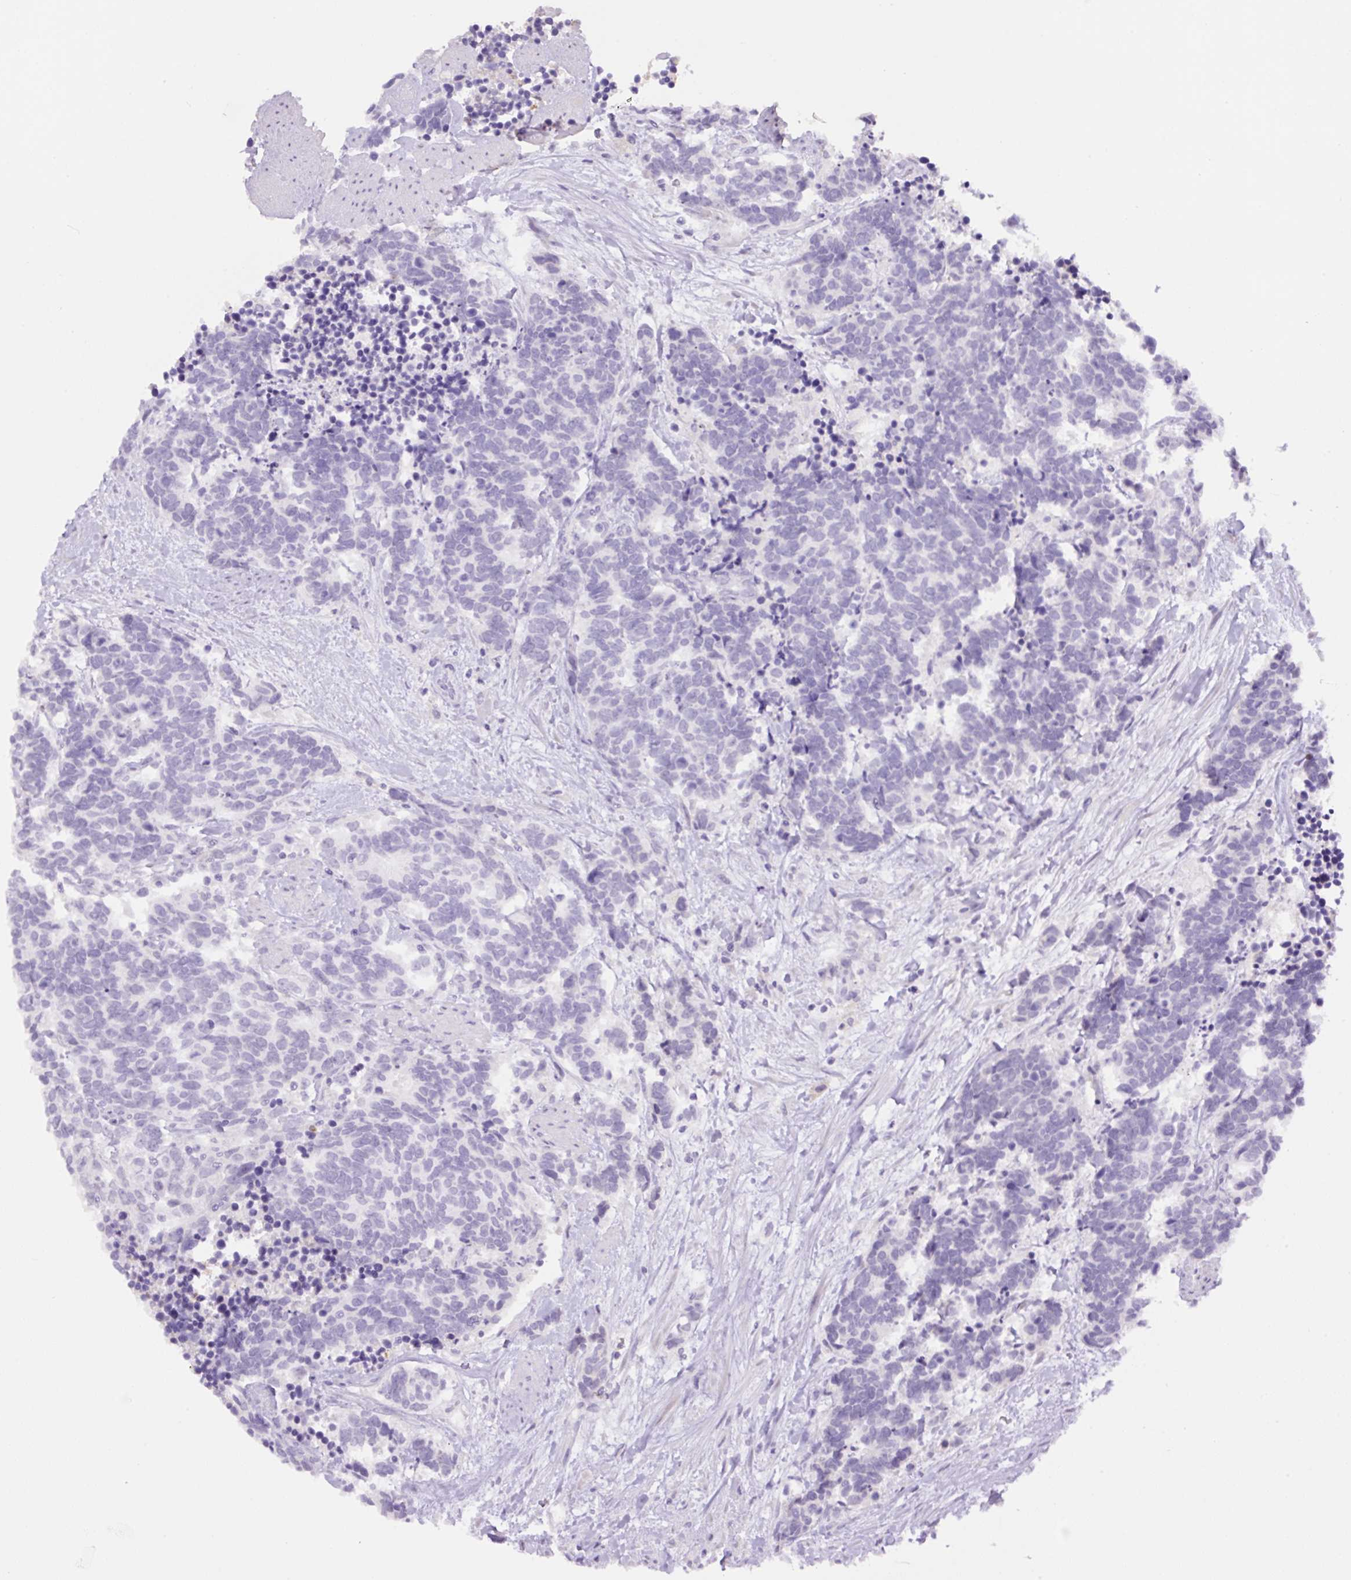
{"staining": {"intensity": "negative", "quantity": "none", "location": "none"}, "tissue": "carcinoid", "cell_type": "Tumor cells", "image_type": "cancer", "snomed": [{"axis": "morphology", "description": "Carcinoma, NOS"}, {"axis": "morphology", "description": "Carcinoid, malignant, NOS"}, {"axis": "topography", "description": "Prostate"}], "caption": "DAB immunohistochemical staining of carcinoid (malignant) demonstrates no significant staining in tumor cells.", "gene": "MFSD3", "patient": {"sex": "male", "age": 57}}